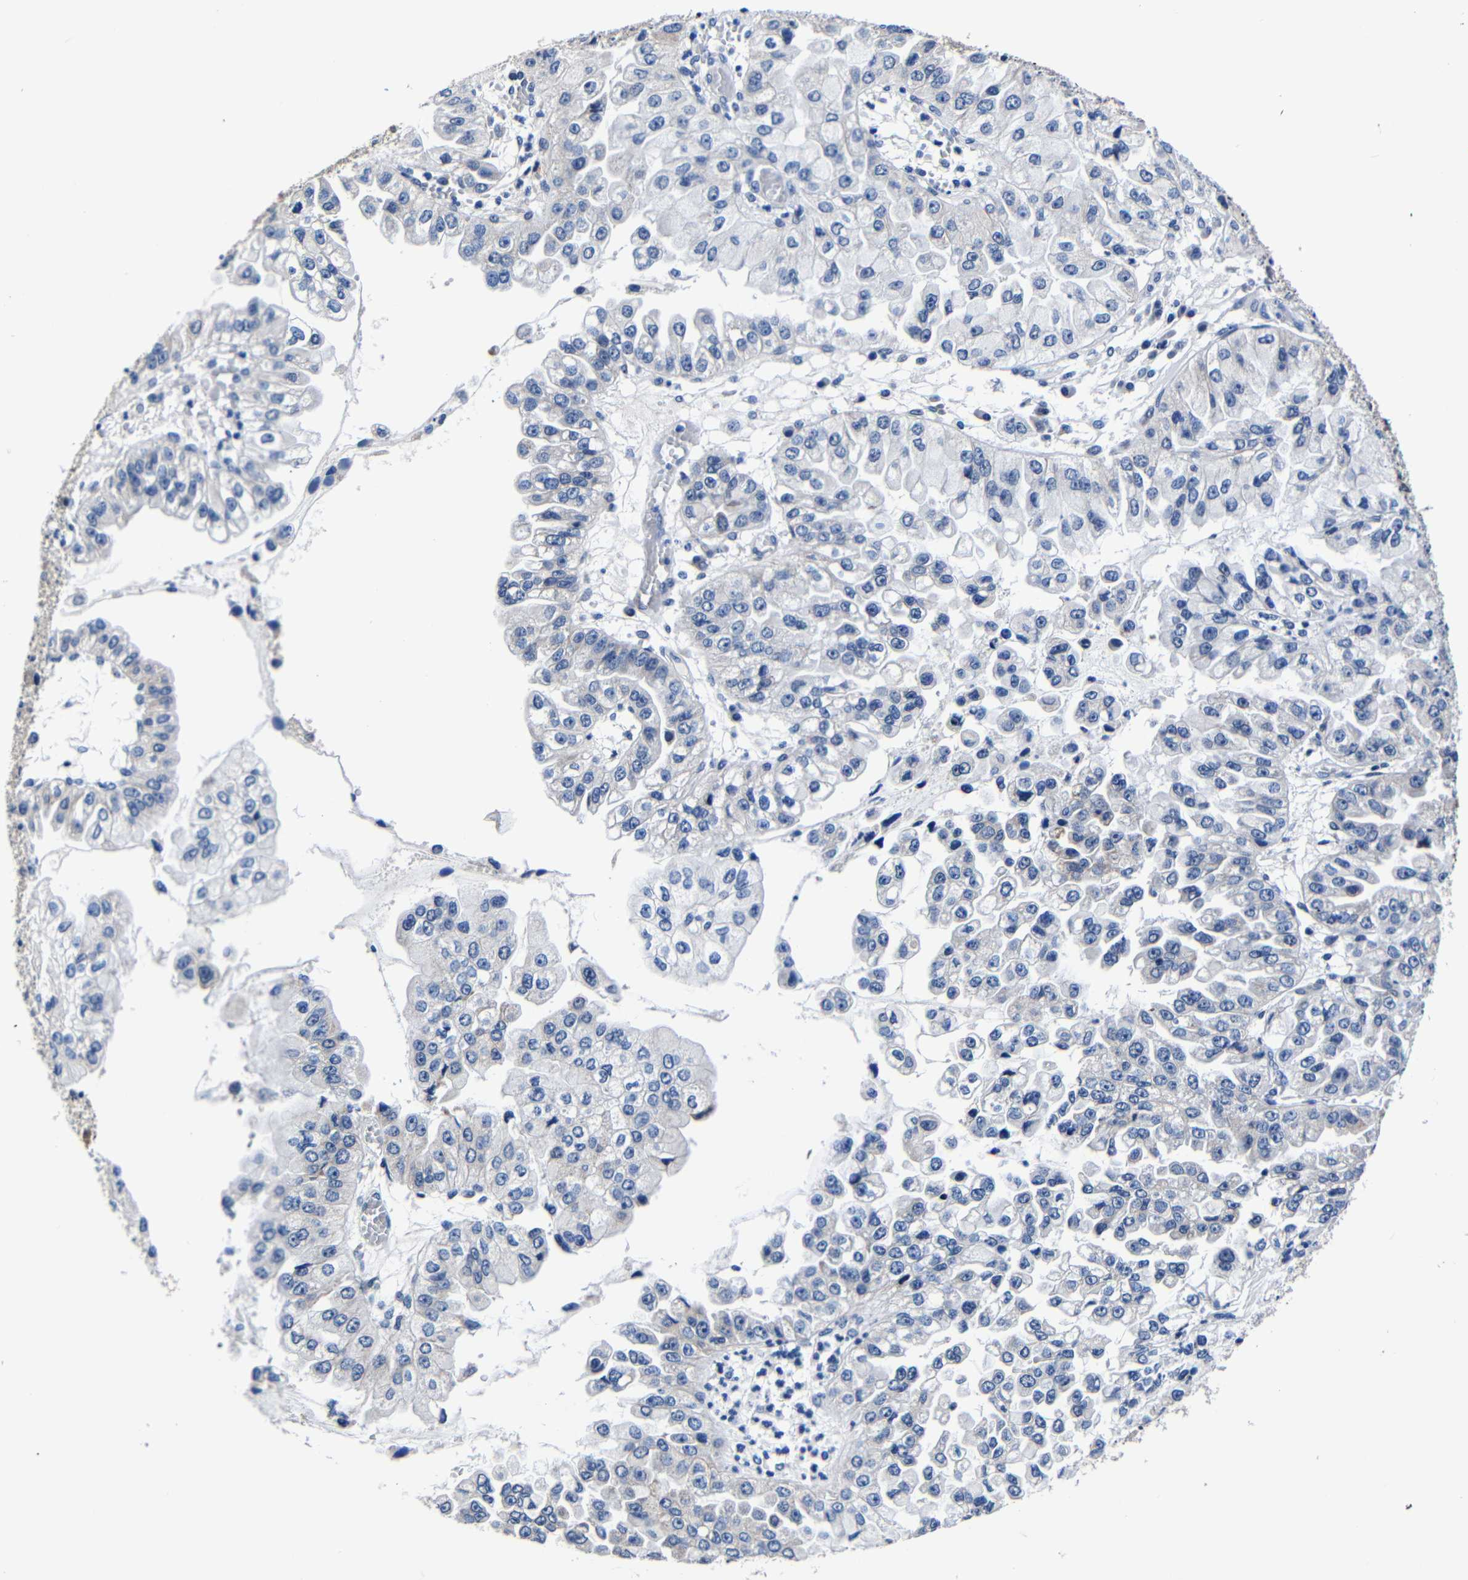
{"staining": {"intensity": "weak", "quantity": "<25%", "location": "cytoplasmic/membranous"}, "tissue": "liver cancer", "cell_type": "Tumor cells", "image_type": "cancer", "snomed": [{"axis": "morphology", "description": "Cholangiocarcinoma"}, {"axis": "topography", "description": "Liver"}], "caption": "Tumor cells are negative for brown protein staining in liver cancer (cholangiocarcinoma). (Brightfield microscopy of DAB (3,3'-diaminobenzidine) immunohistochemistry (IHC) at high magnification).", "gene": "DEPP1", "patient": {"sex": "female", "age": 79}}